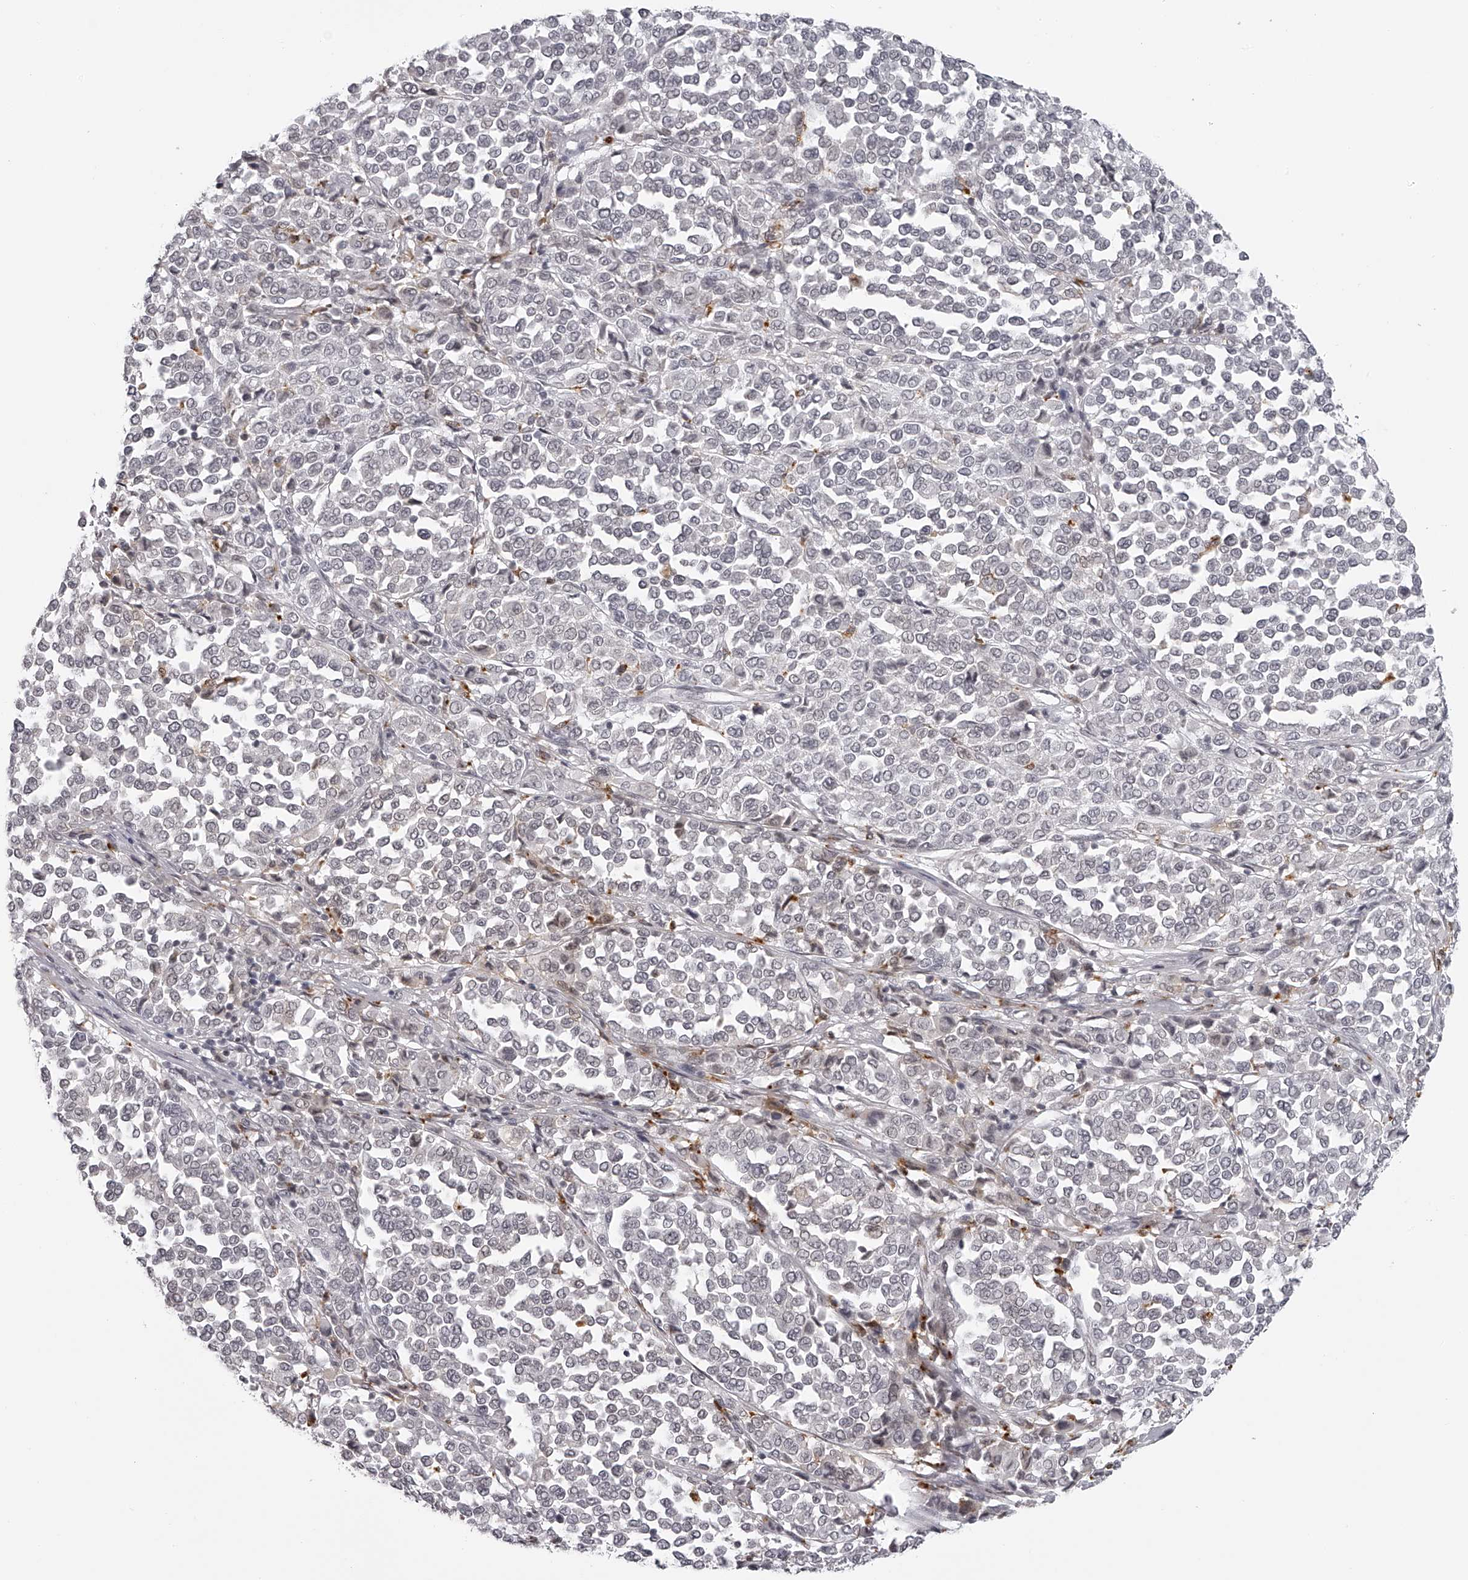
{"staining": {"intensity": "negative", "quantity": "none", "location": "none"}, "tissue": "melanoma", "cell_type": "Tumor cells", "image_type": "cancer", "snomed": [{"axis": "morphology", "description": "Malignant melanoma, Metastatic site"}, {"axis": "topography", "description": "Pancreas"}], "caption": "The micrograph demonstrates no significant expression in tumor cells of malignant melanoma (metastatic site).", "gene": "RNF220", "patient": {"sex": "female", "age": 30}}